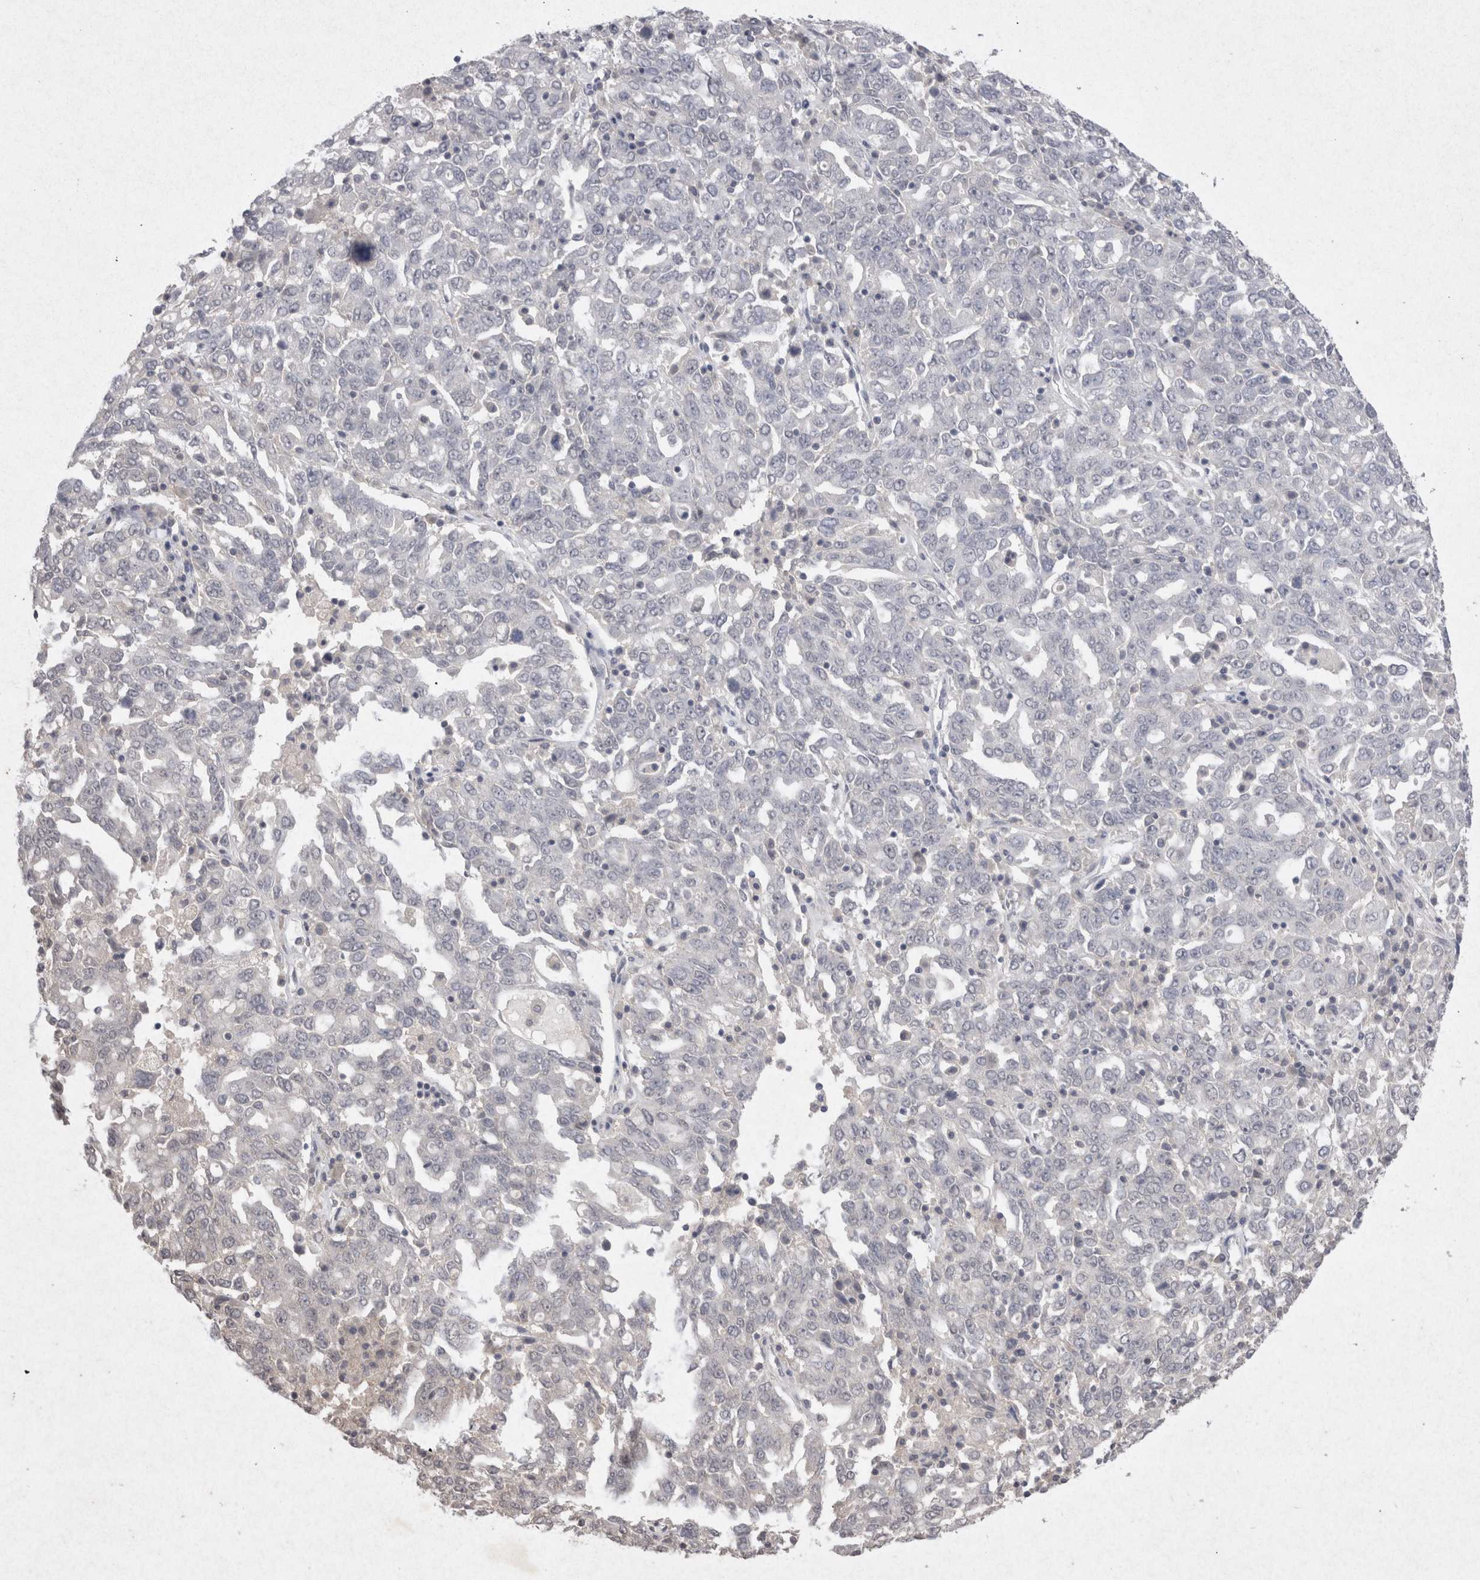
{"staining": {"intensity": "negative", "quantity": "none", "location": "none"}, "tissue": "ovarian cancer", "cell_type": "Tumor cells", "image_type": "cancer", "snomed": [{"axis": "morphology", "description": "Carcinoma, endometroid"}, {"axis": "topography", "description": "Ovary"}], "caption": "DAB (3,3'-diaminobenzidine) immunohistochemical staining of human ovarian cancer shows no significant positivity in tumor cells.", "gene": "LYVE1", "patient": {"sex": "female", "age": 62}}